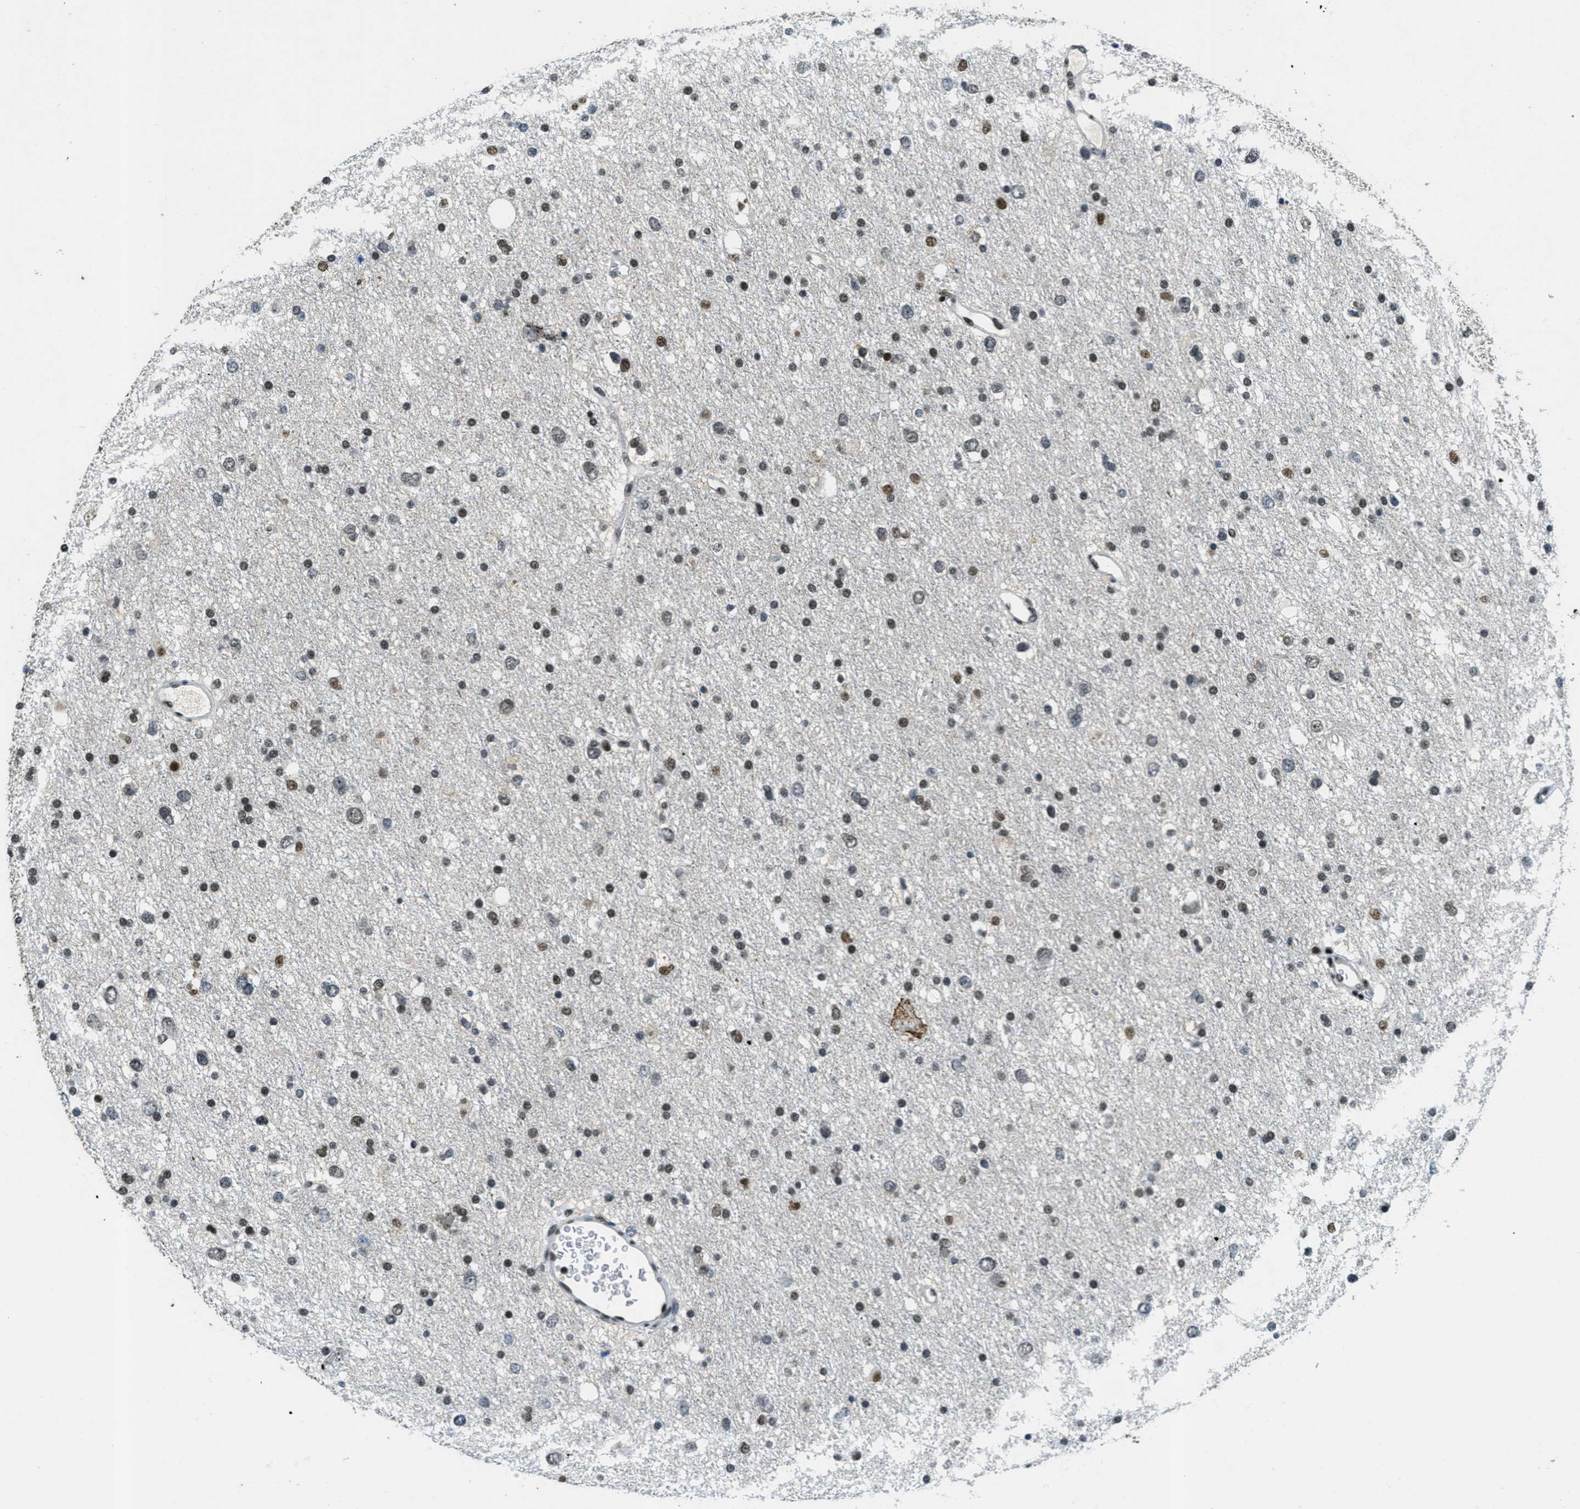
{"staining": {"intensity": "moderate", "quantity": ">75%", "location": "nuclear"}, "tissue": "glioma", "cell_type": "Tumor cells", "image_type": "cancer", "snomed": [{"axis": "morphology", "description": "Glioma, malignant, Low grade"}, {"axis": "topography", "description": "Brain"}], "caption": "Glioma stained for a protein shows moderate nuclear positivity in tumor cells.", "gene": "SSB", "patient": {"sex": "female", "age": 37}}